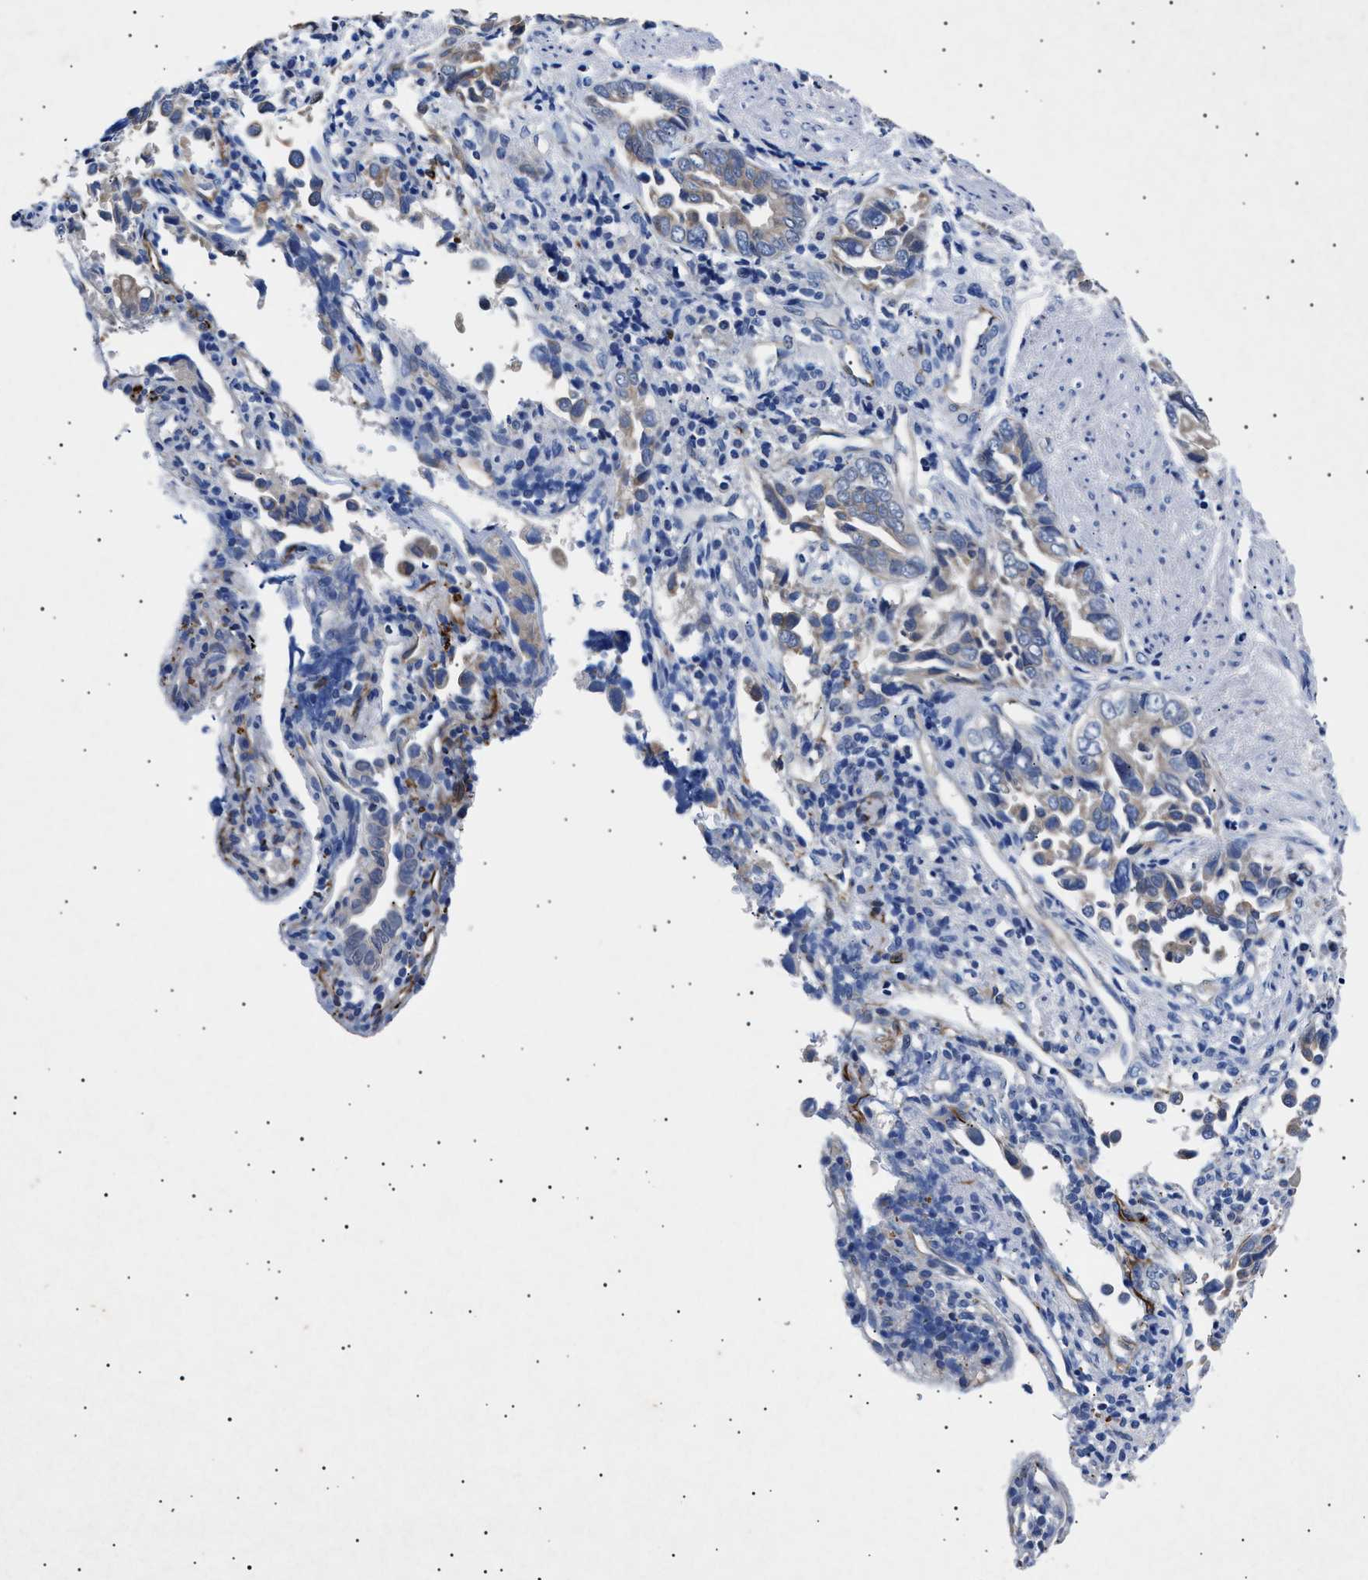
{"staining": {"intensity": "weak", "quantity": "<25%", "location": "cytoplasmic/membranous"}, "tissue": "liver cancer", "cell_type": "Tumor cells", "image_type": "cancer", "snomed": [{"axis": "morphology", "description": "Cholangiocarcinoma"}, {"axis": "topography", "description": "Liver"}], "caption": "Cholangiocarcinoma (liver) stained for a protein using immunohistochemistry demonstrates no expression tumor cells.", "gene": "OLFML2A", "patient": {"sex": "female", "age": 79}}